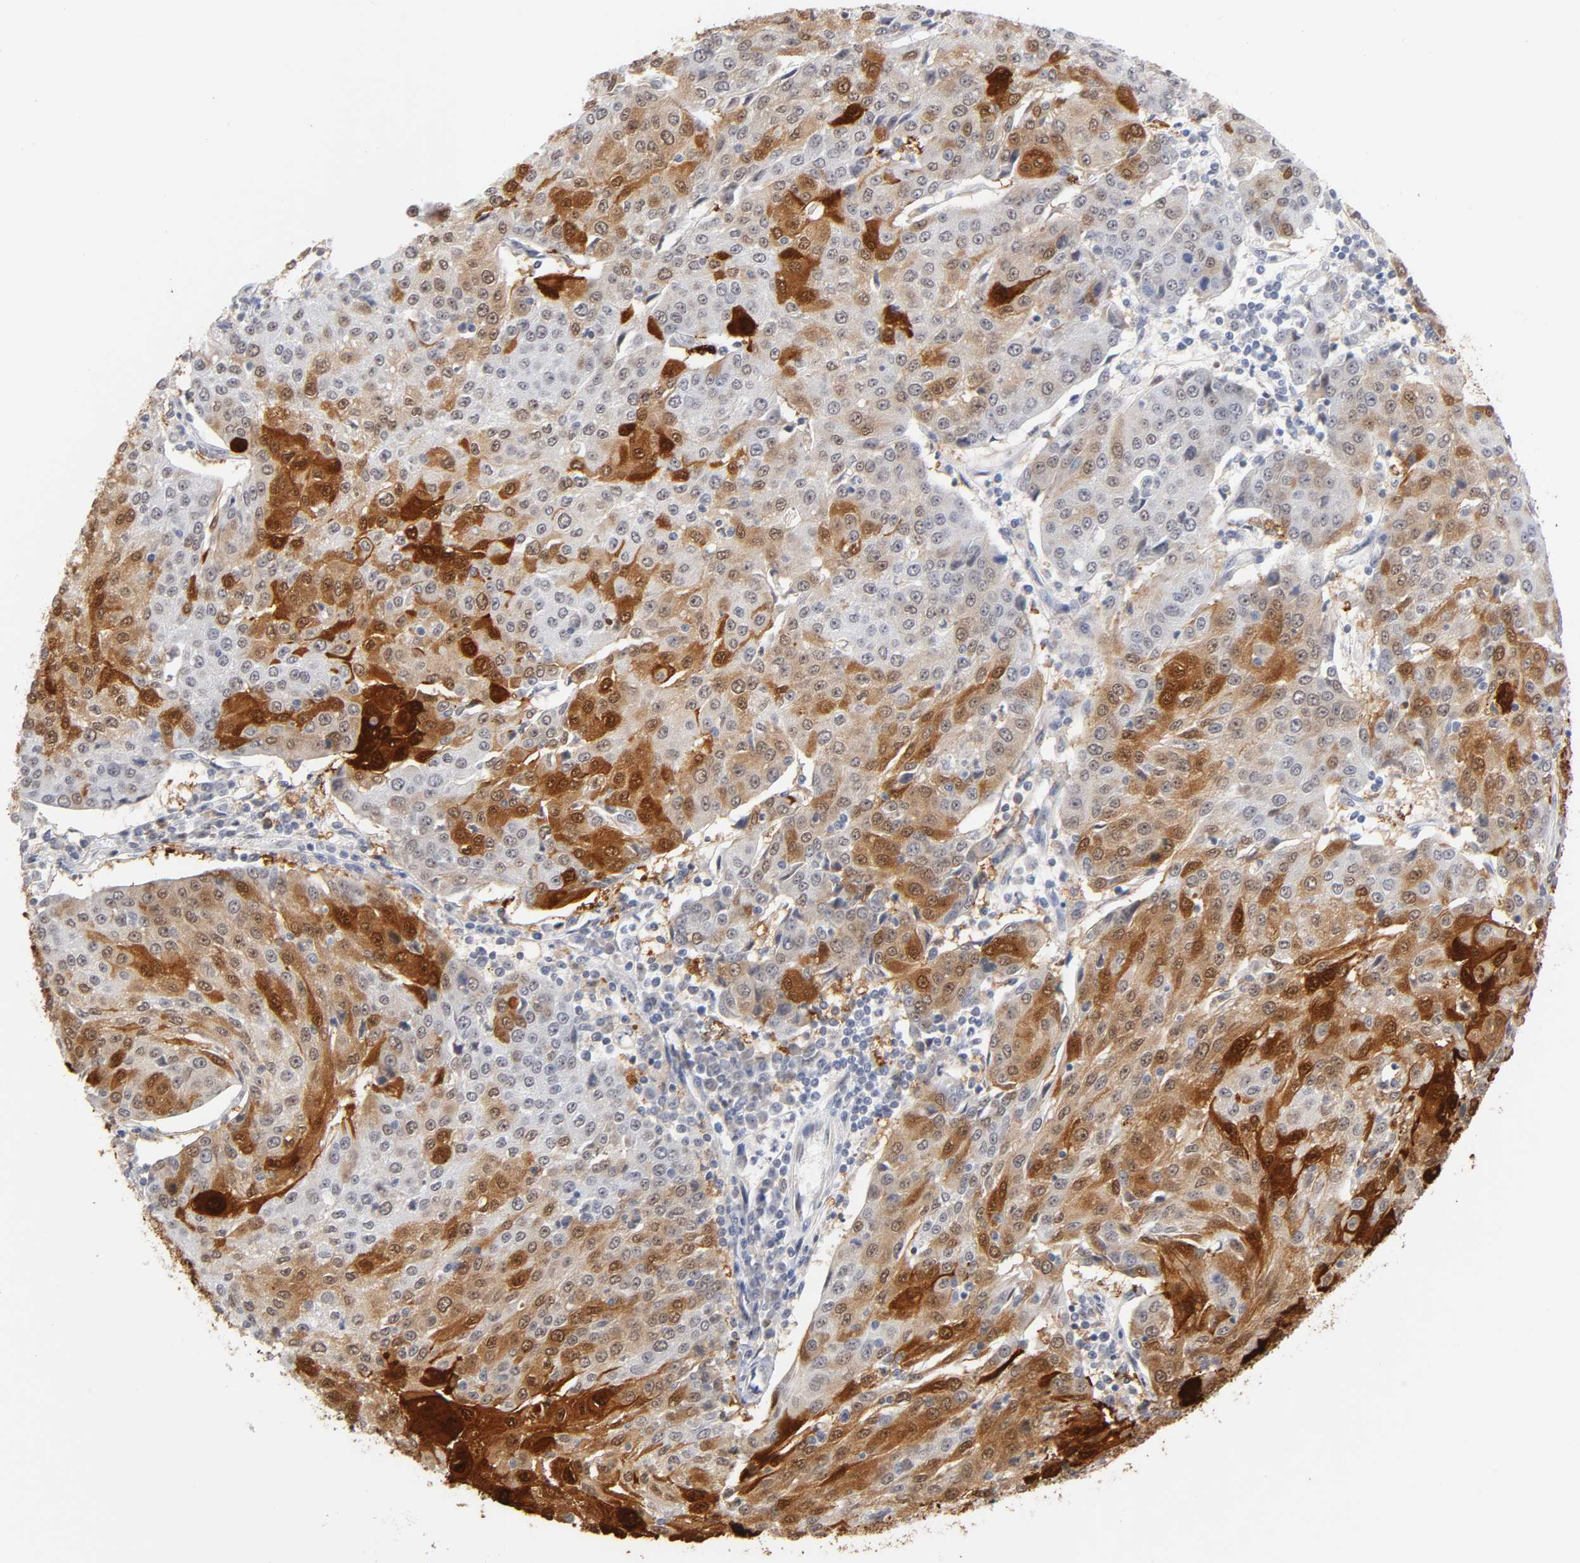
{"staining": {"intensity": "strong", "quantity": "25%-75%", "location": "cytoplasmic/membranous,nuclear"}, "tissue": "urothelial cancer", "cell_type": "Tumor cells", "image_type": "cancer", "snomed": [{"axis": "morphology", "description": "Urothelial carcinoma, High grade"}, {"axis": "topography", "description": "Urinary bladder"}], "caption": "Approximately 25%-75% of tumor cells in urothelial cancer display strong cytoplasmic/membranous and nuclear protein staining as visualized by brown immunohistochemical staining.", "gene": "CRABP2", "patient": {"sex": "female", "age": 85}}